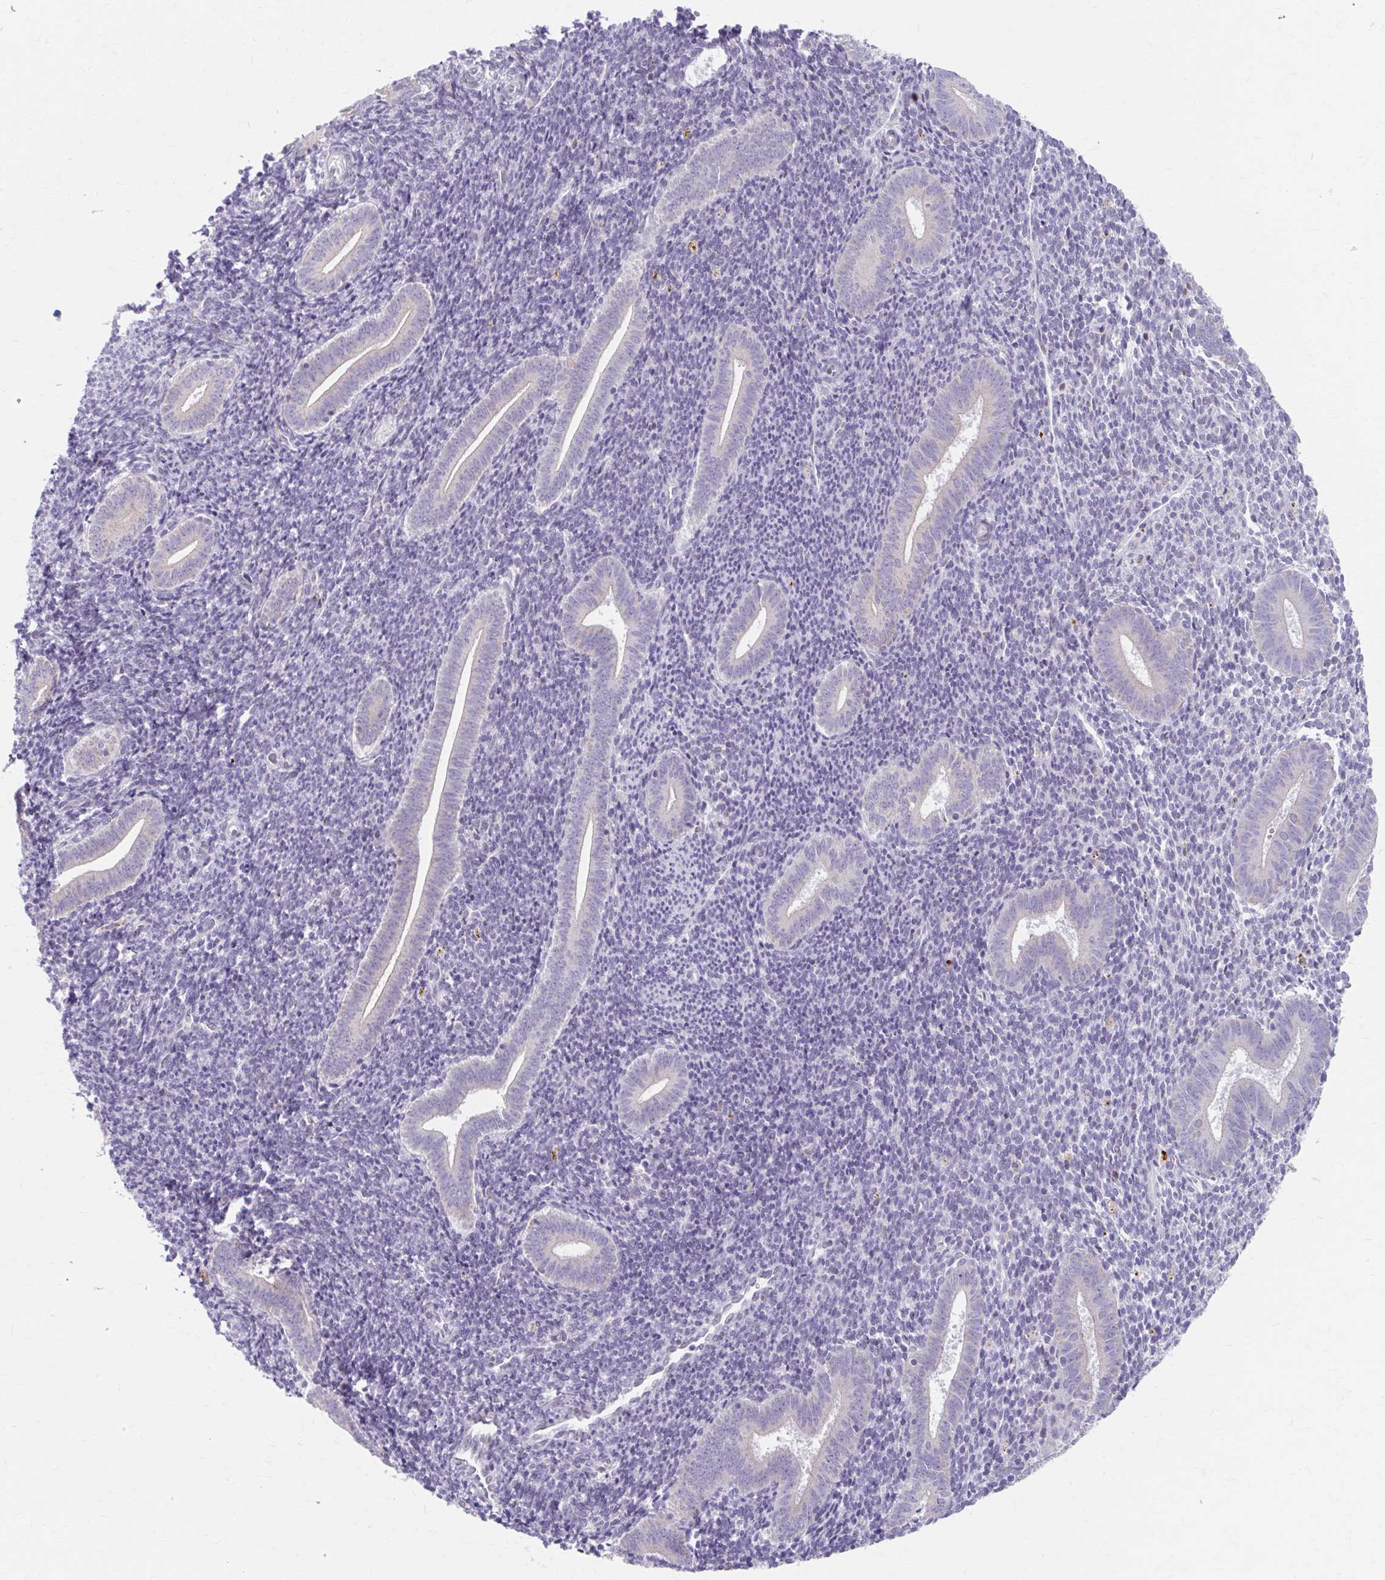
{"staining": {"intensity": "negative", "quantity": "none", "location": "none"}, "tissue": "endometrium", "cell_type": "Cells in endometrial stroma", "image_type": "normal", "snomed": [{"axis": "morphology", "description": "Normal tissue, NOS"}, {"axis": "topography", "description": "Endometrium"}], "caption": "This is an immunohistochemistry (IHC) photomicrograph of benign endometrium. There is no positivity in cells in endometrial stroma.", "gene": "BEAN1", "patient": {"sex": "female", "age": 25}}